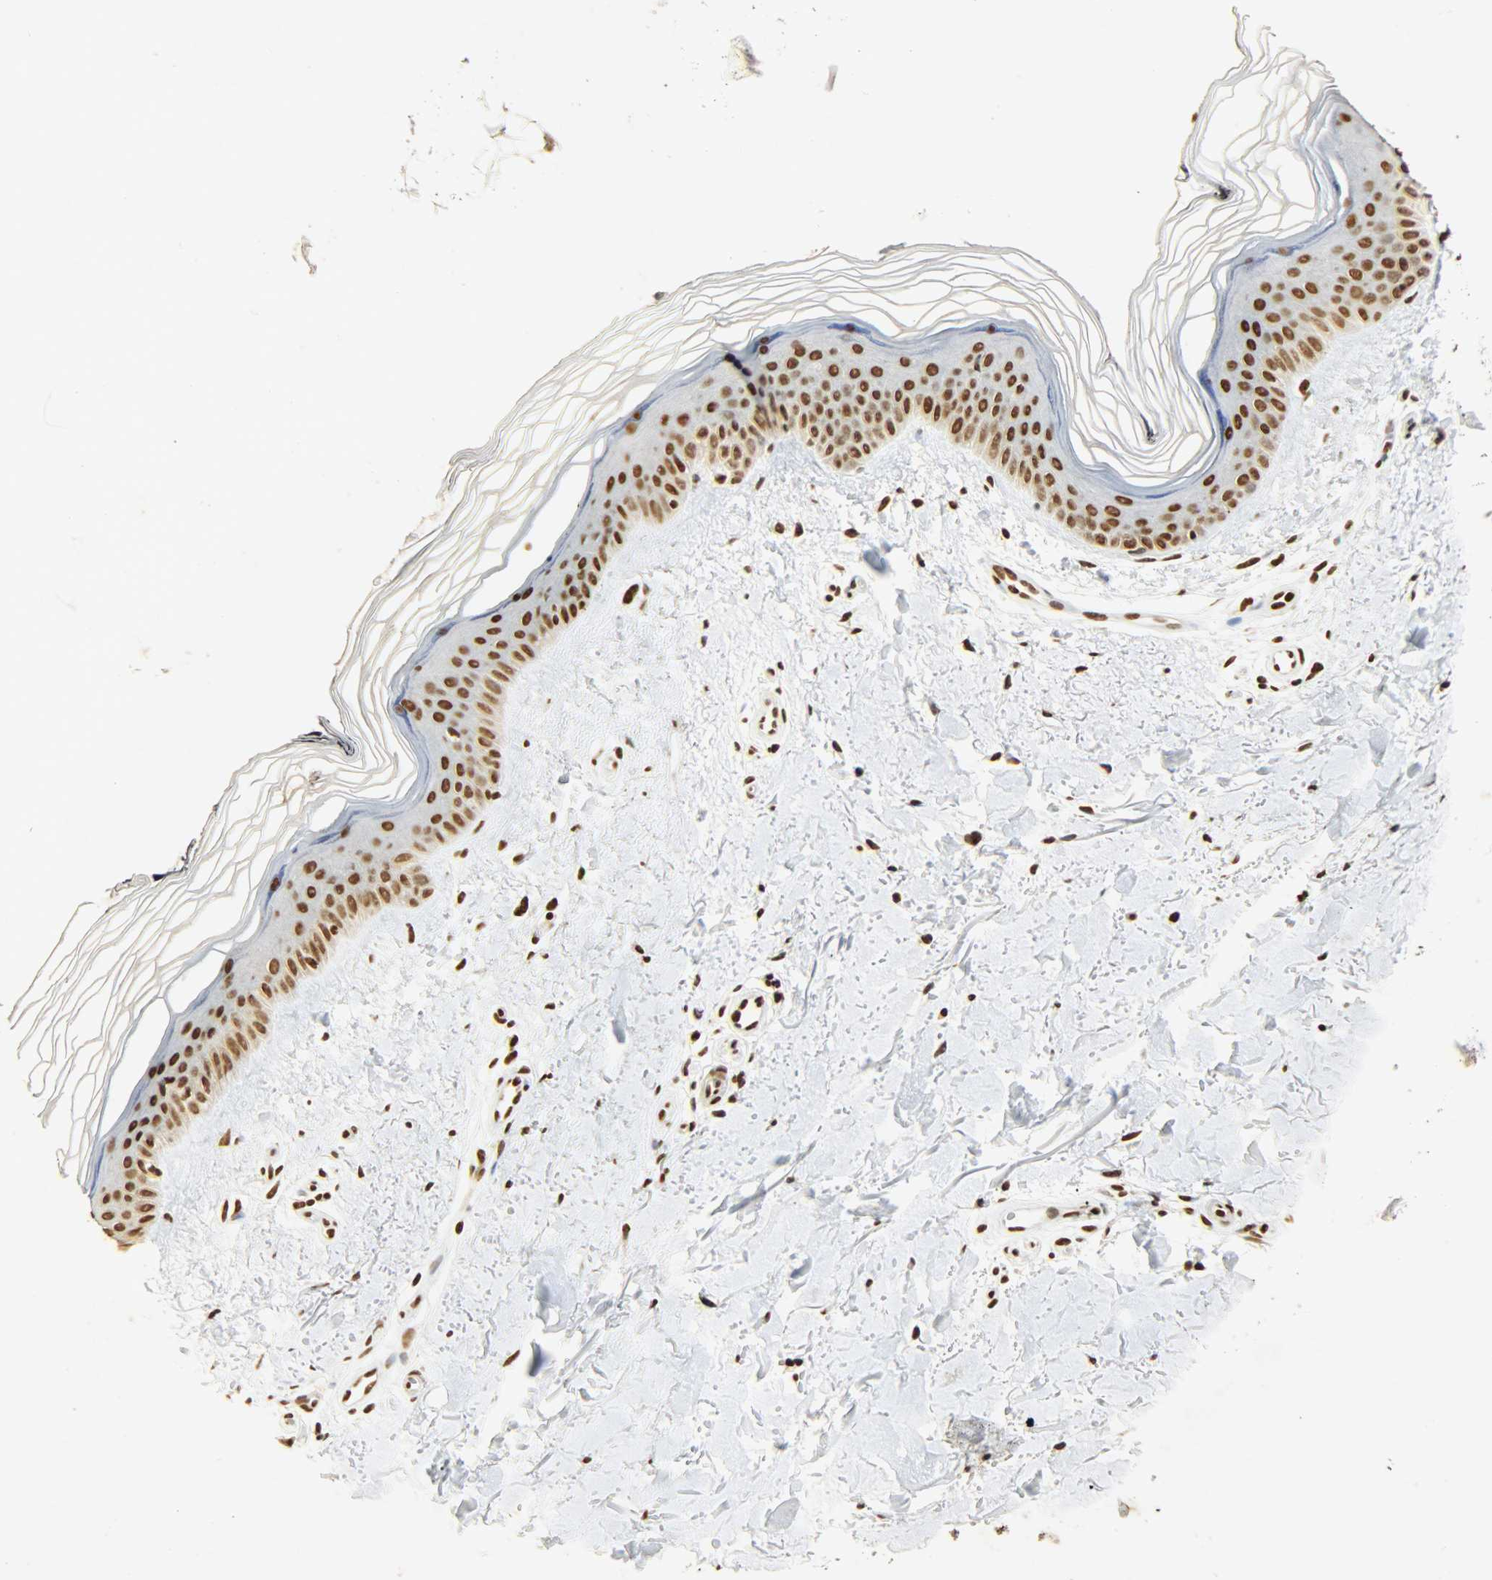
{"staining": {"intensity": "strong", "quantity": ">75%", "location": "nuclear"}, "tissue": "skin", "cell_type": "Fibroblasts", "image_type": "normal", "snomed": [{"axis": "morphology", "description": "Normal tissue, NOS"}, {"axis": "topography", "description": "Skin"}], "caption": "An image showing strong nuclear staining in about >75% of fibroblasts in benign skin, as visualized by brown immunohistochemical staining.", "gene": "KHDRBS1", "patient": {"sex": "female", "age": 19}}